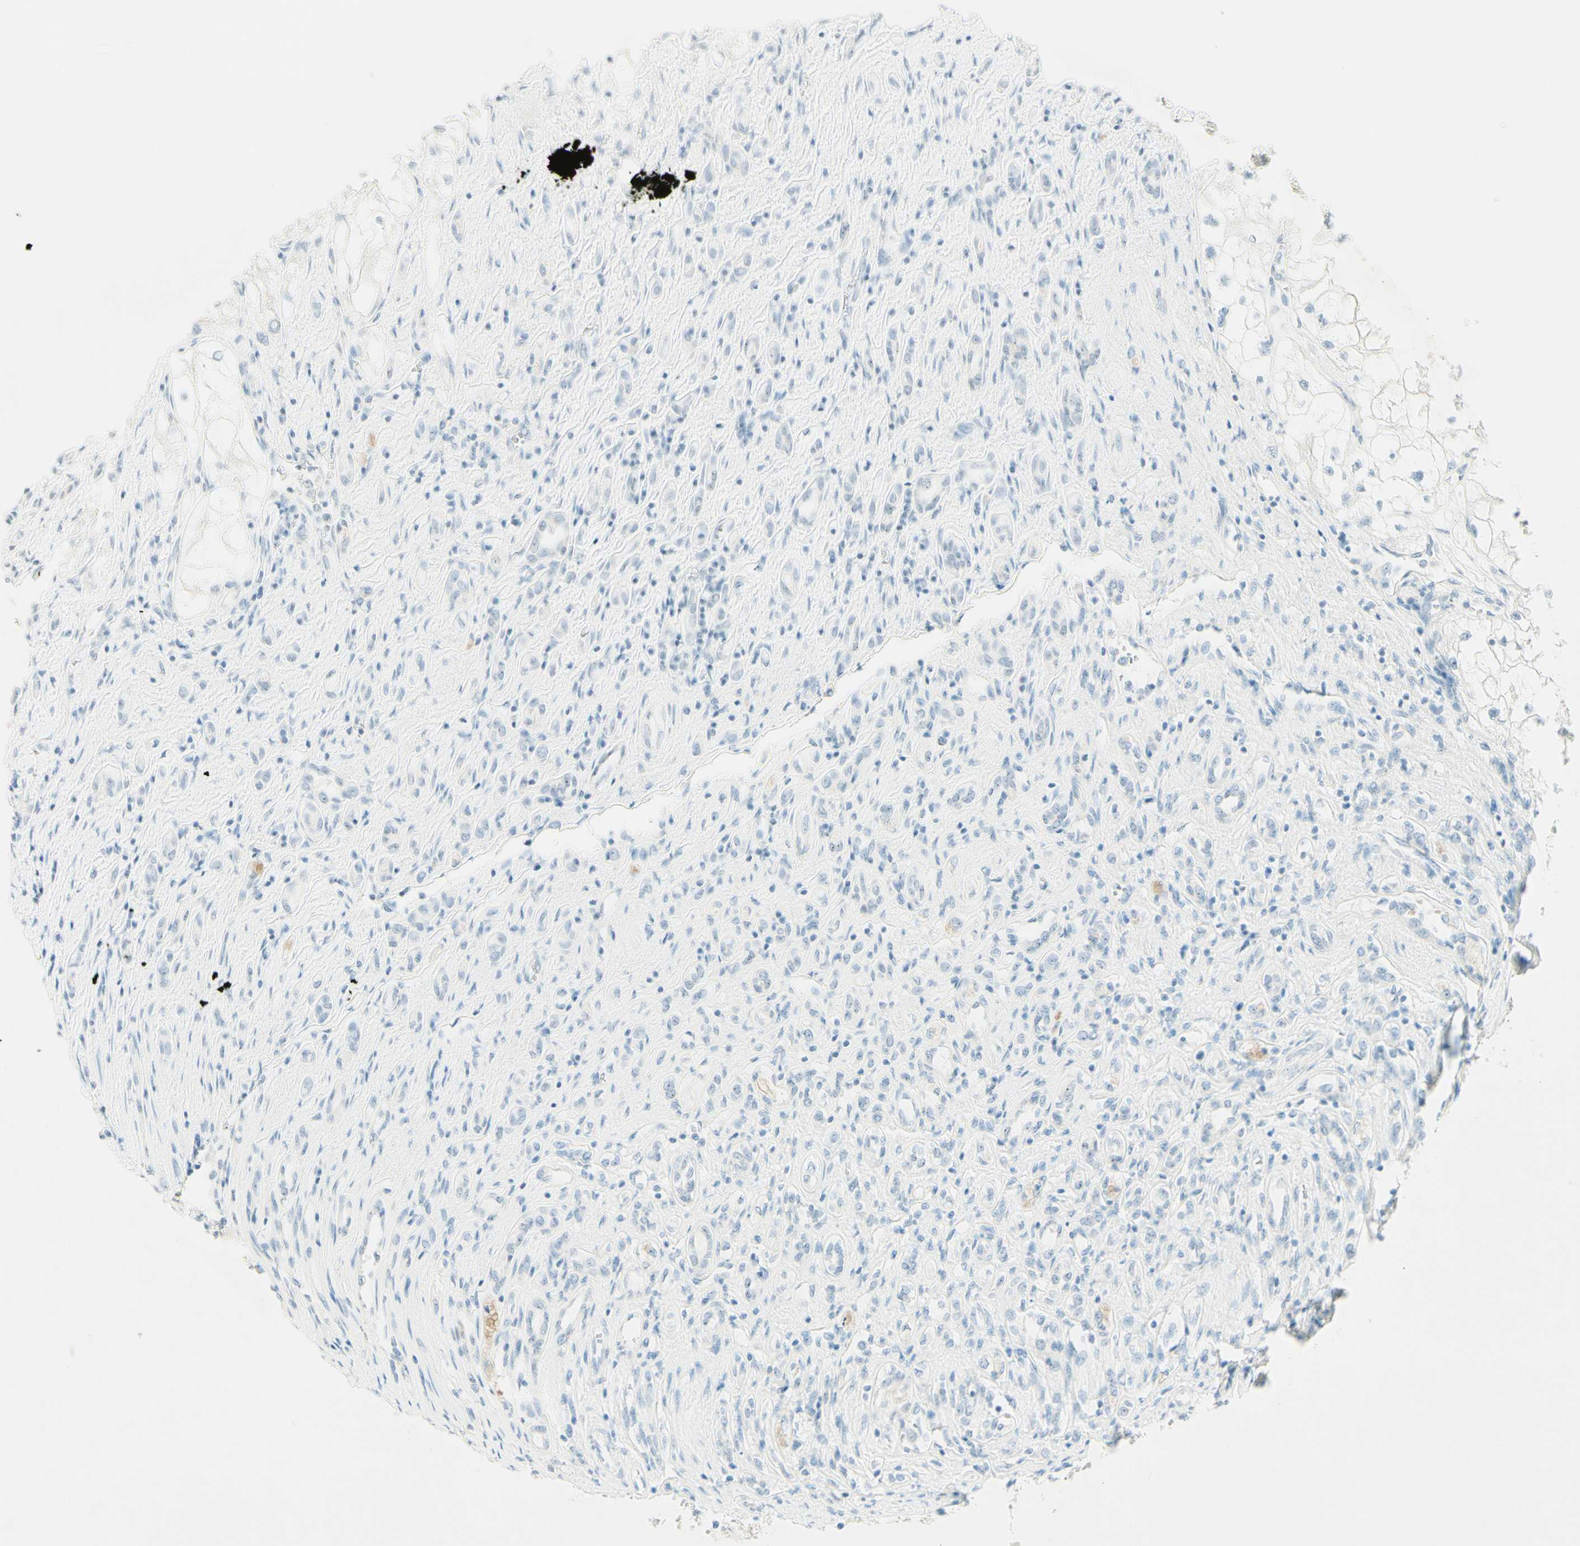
{"staining": {"intensity": "negative", "quantity": "none", "location": "none"}, "tissue": "renal cancer", "cell_type": "Tumor cells", "image_type": "cancer", "snomed": [{"axis": "morphology", "description": "Adenocarcinoma, NOS"}, {"axis": "topography", "description": "Kidney"}], "caption": "An immunohistochemistry (IHC) histopathology image of adenocarcinoma (renal) is shown. There is no staining in tumor cells of adenocarcinoma (renal).", "gene": "FMR1NB", "patient": {"sex": "female", "age": 70}}